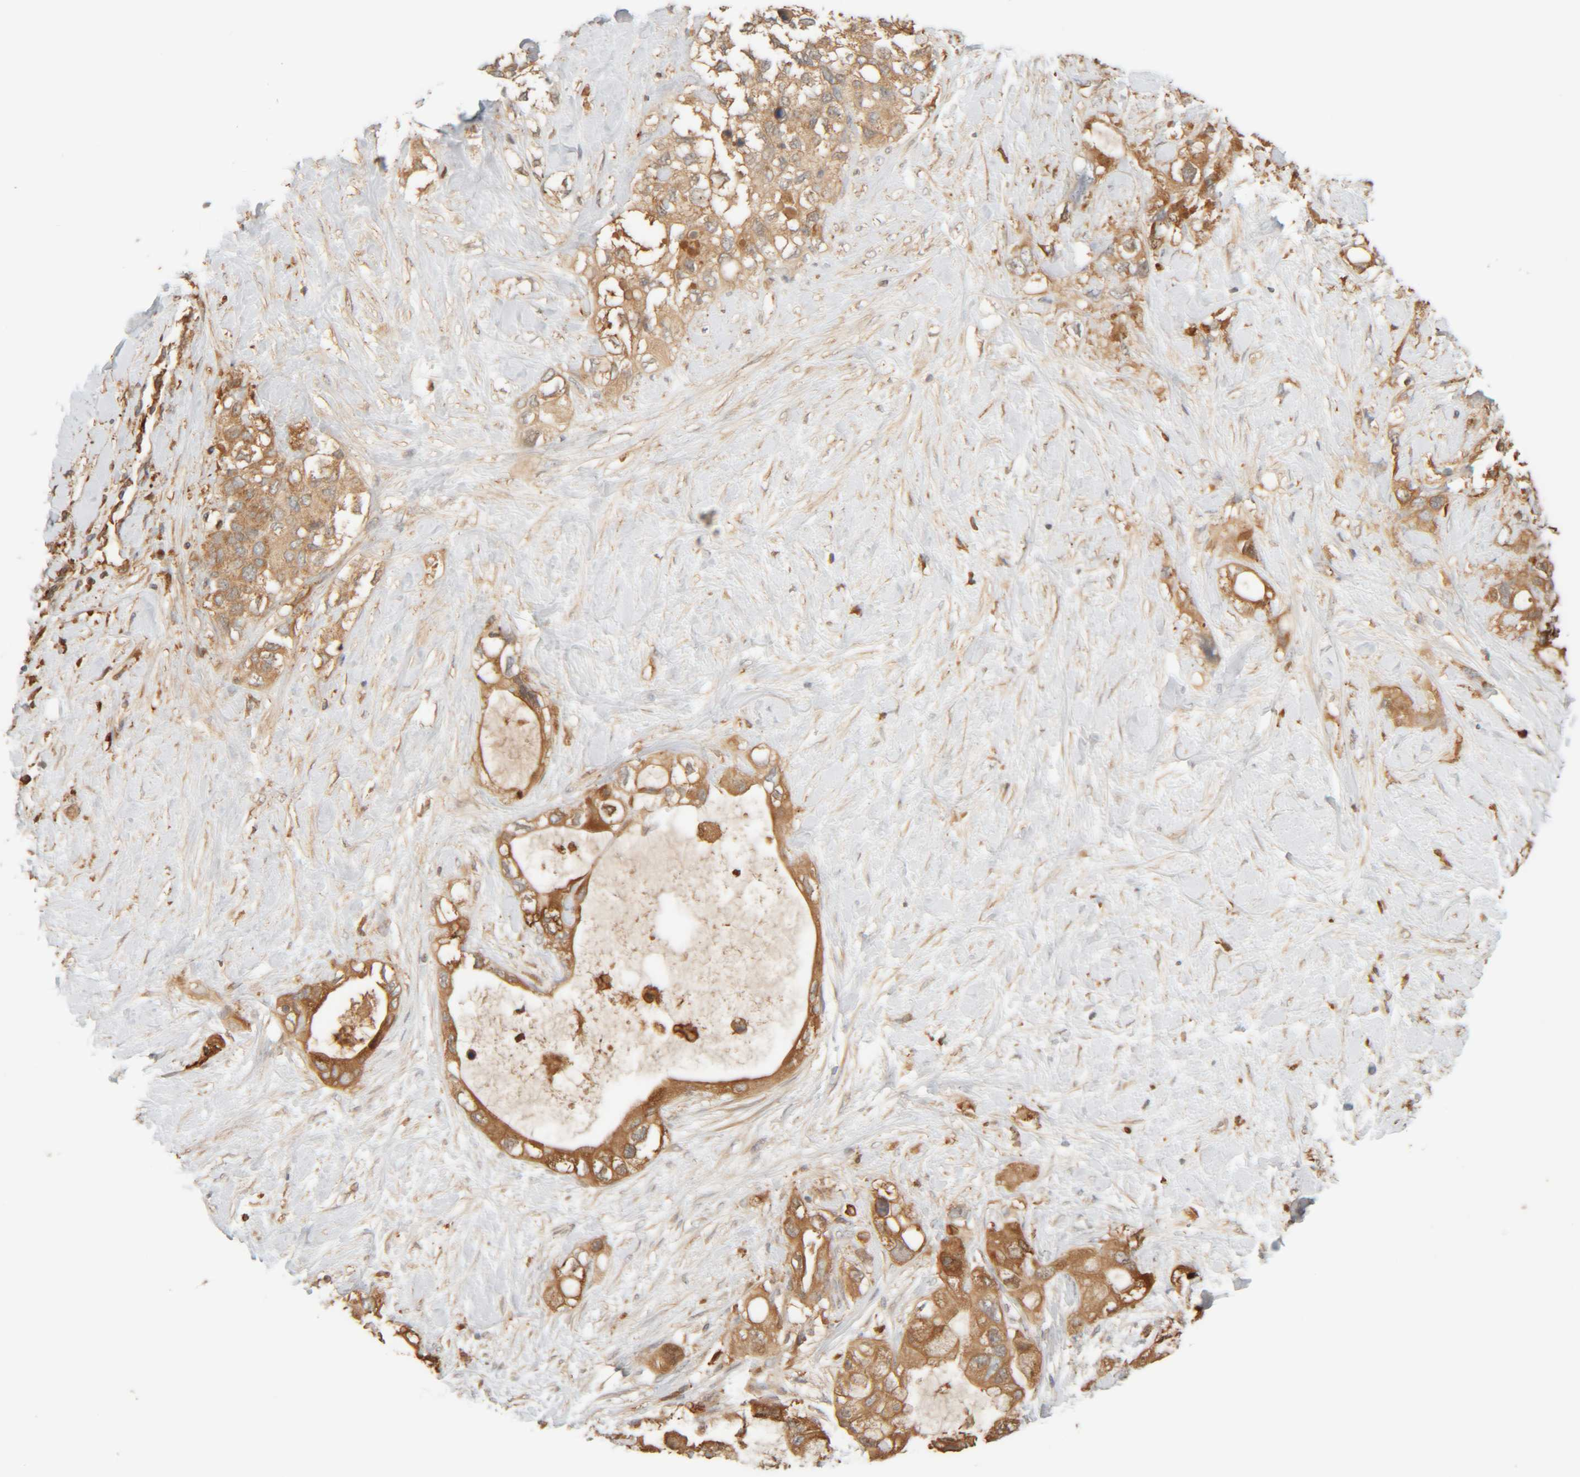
{"staining": {"intensity": "moderate", "quantity": ">75%", "location": "cytoplasmic/membranous"}, "tissue": "pancreatic cancer", "cell_type": "Tumor cells", "image_type": "cancer", "snomed": [{"axis": "morphology", "description": "Adenocarcinoma, NOS"}, {"axis": "topography", "description": "Pancreas"}], "caption": "Moderate cytoplasmic/membranous staining is present in about >75% of tumor cells in adenocarcinoma (pancreatic).", "gene": "TMEM192", "patient": {"sex": "female", "age": 56}}